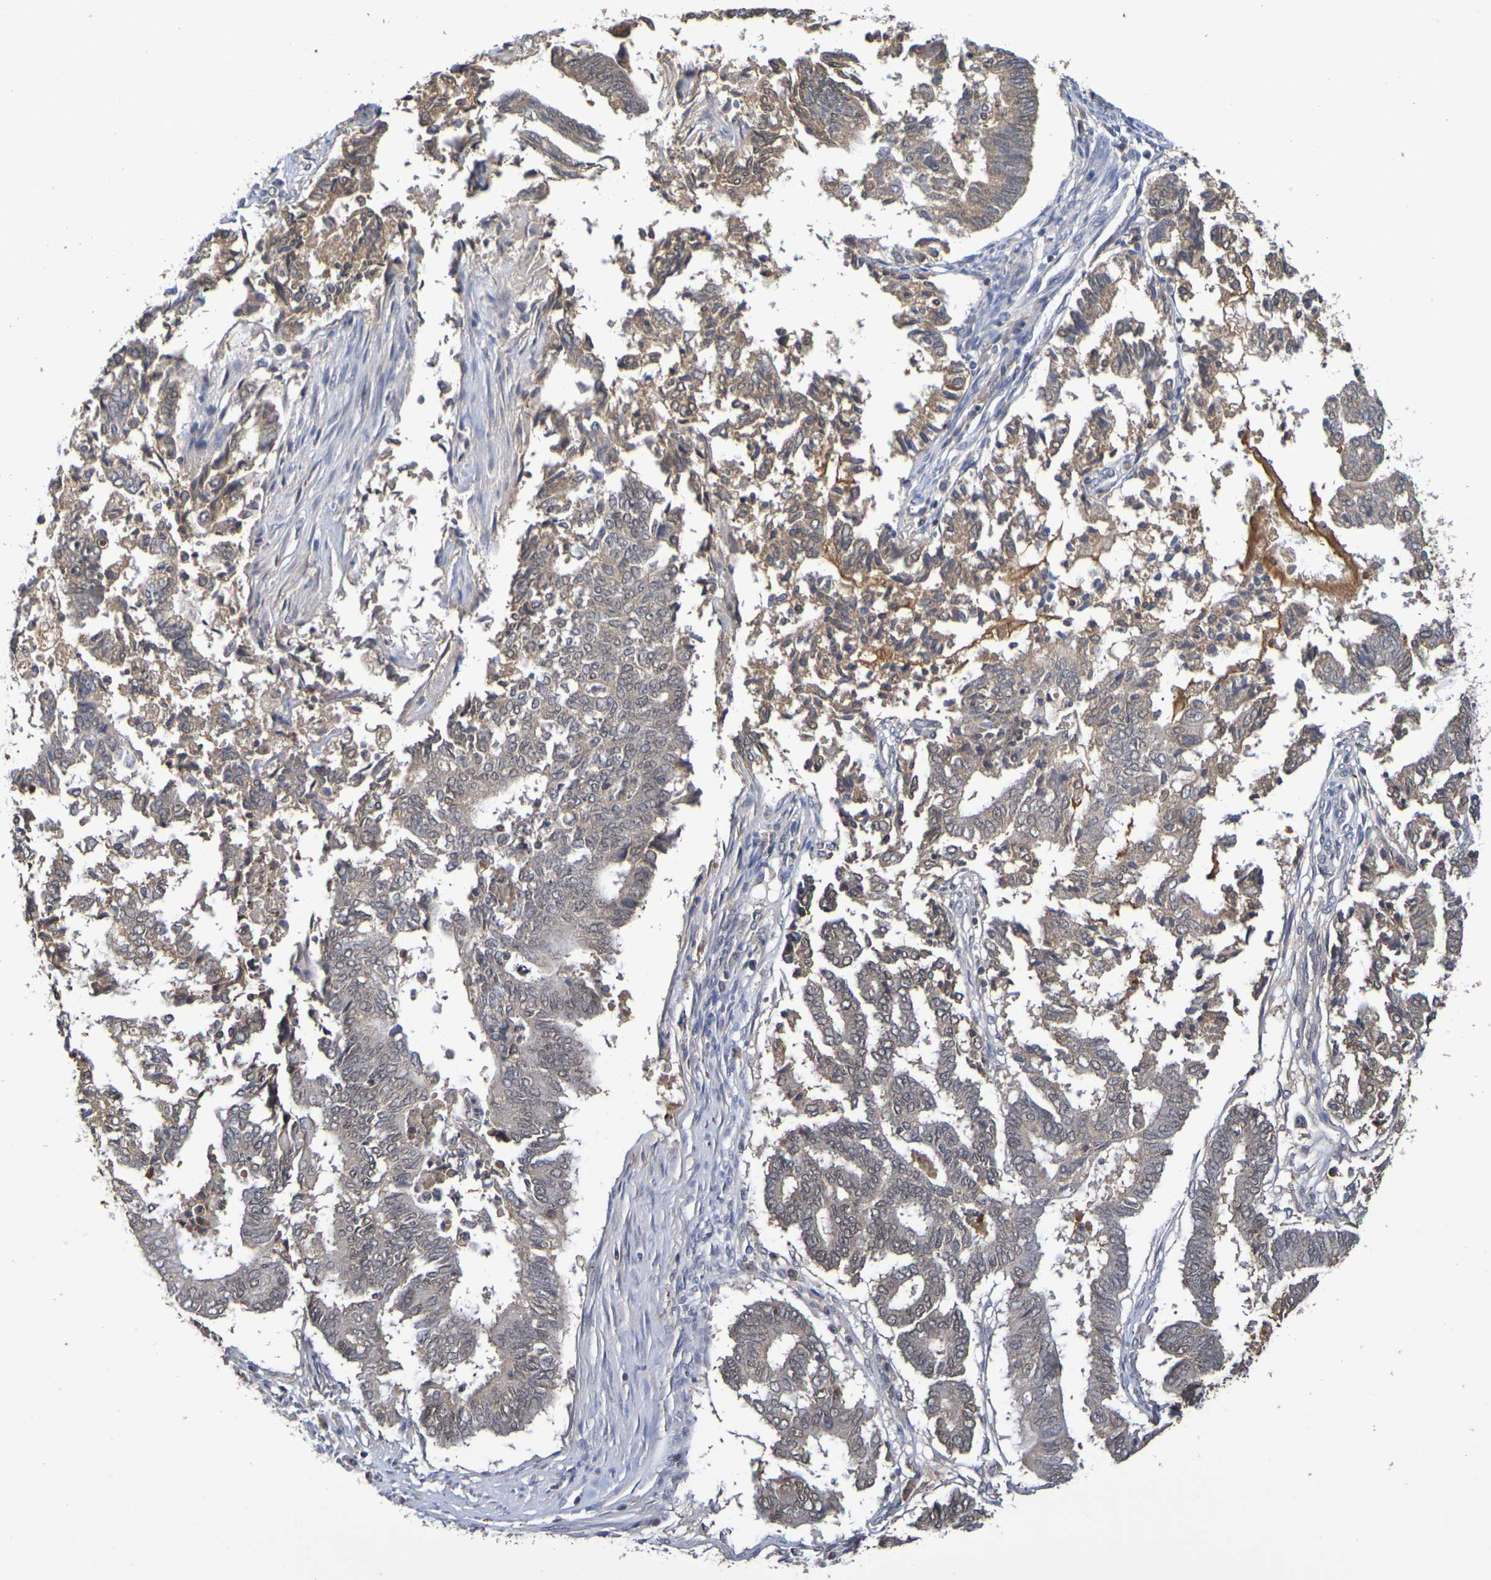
{"staining": {"intensity": "moderate", "quantity": ">75%", "location": "cytoplasmic/membranous,nuclear"}, "tissue": "endometrial cancer", "cell_type": "Tumor cells", "image_type": "cancer", "snomed": [{"axis": "morphology", "description": "Necrosis, NOS"}, {"axis": "morphology", "description": "Adenocarcinoma, NOS"}, {"axis": "topography", "description": "Endometrium"}], "caption": "Tumor cells reveal moderate cytoplasmic/membranous and nuclear expression in approximately >75% of cells in endometrial cancer (adenocarcinoma). Nuclei are stained in blue.", "gene": "TERF2", "patient": {"sex": "female", "age": 79}}